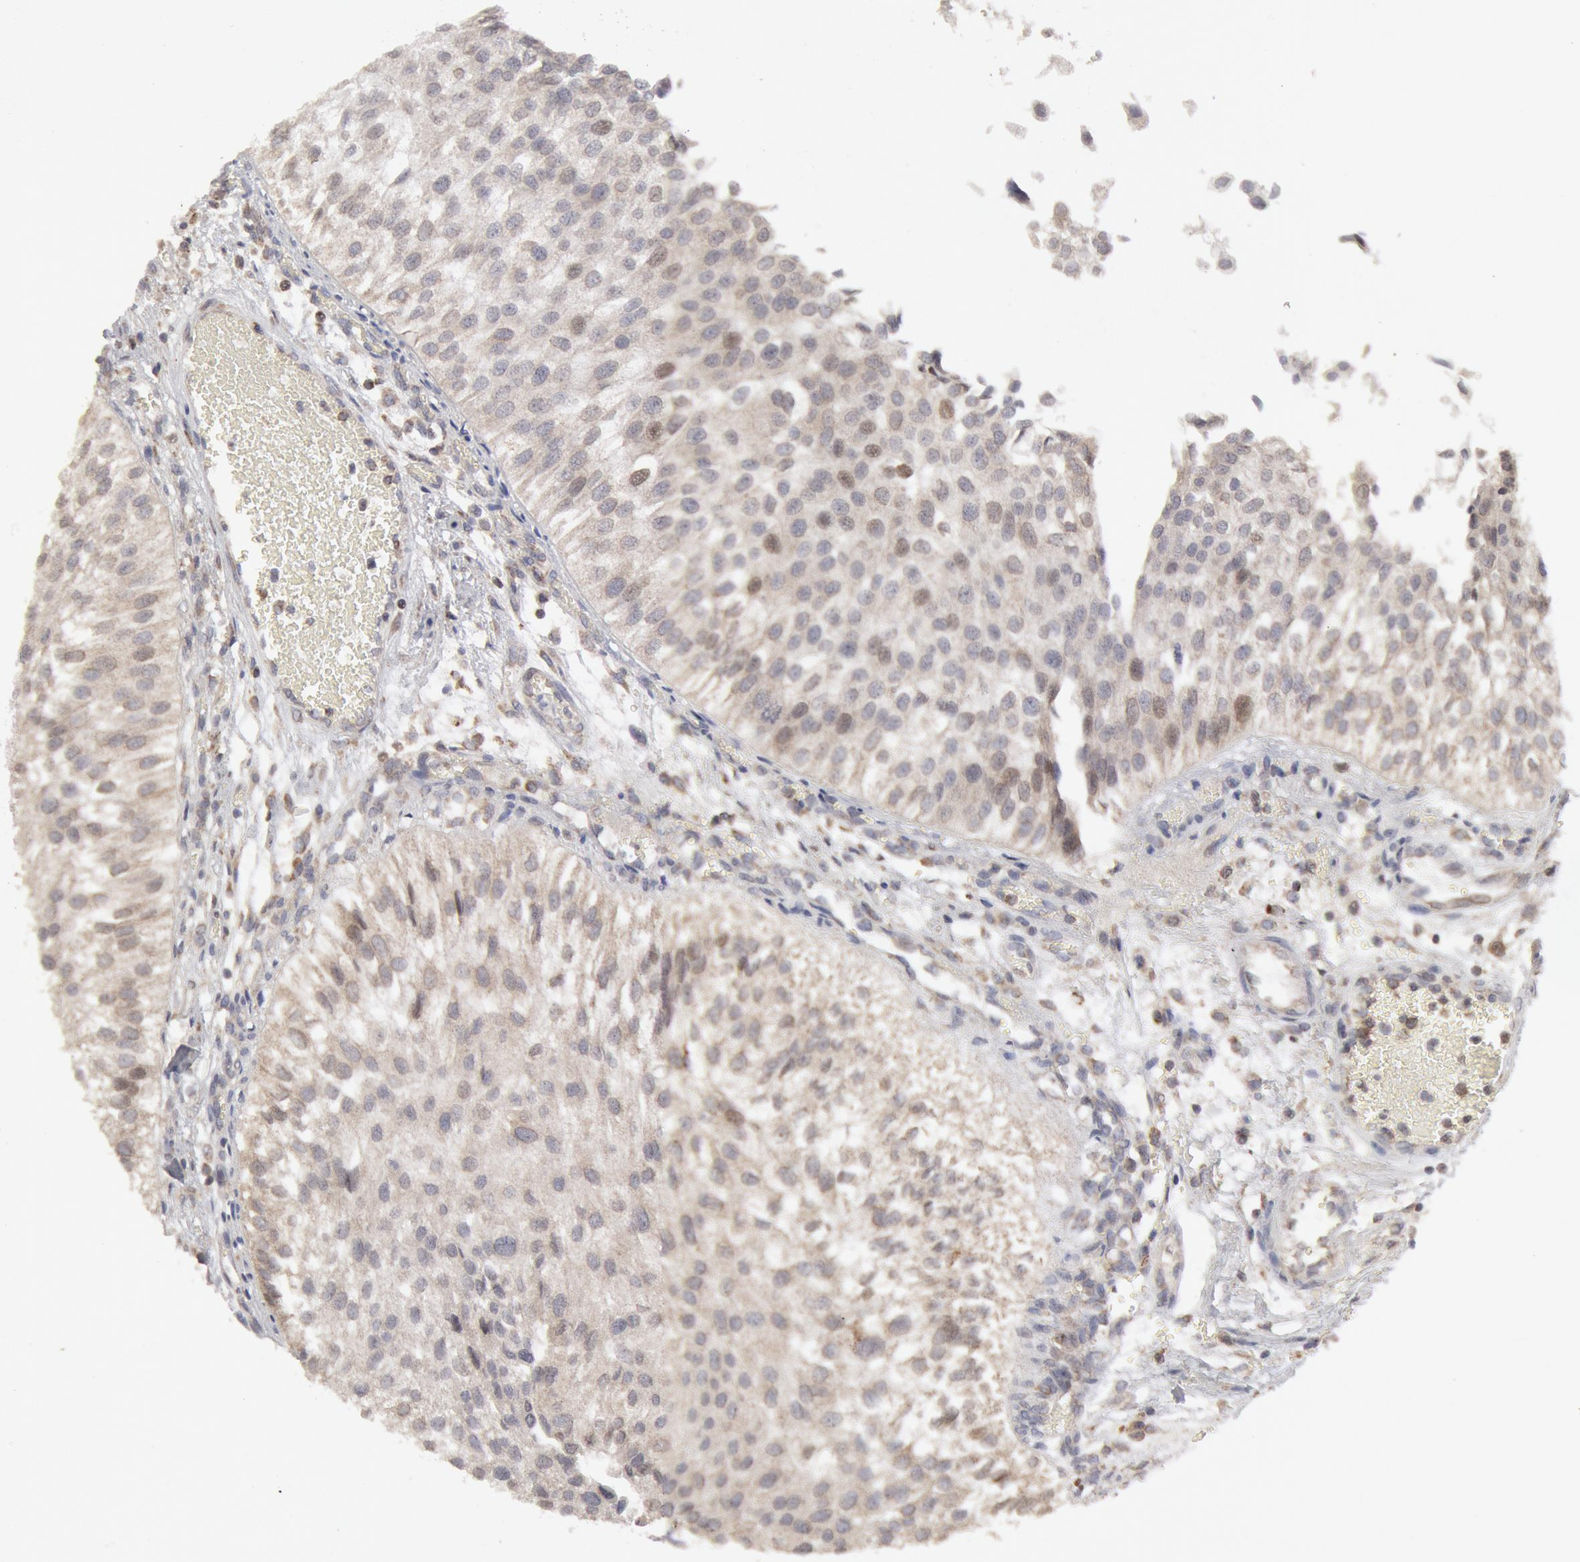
{"staining": {"intensity": "weak", "quantity": ">75%", "location": "cytoplasmic/membranous"}, "tissue": "urothelial cancer", "cell_type": "Tumor cells", "image_type": "cancer", "snomed": [{"axis": "morphology", "description": "Urothelial carcinoma, Low grade"}, {"axis": "topography", "description": "Urinary bladder"}], "caption": "Approximately >75% of tumor cells in urothelial cancer show weak cytoplasmic/membranous protein expression as visualized by brown immunohistochemical staining.", "gene": "OSBPL8", "patient": {"sex": "female", "age": 89}}